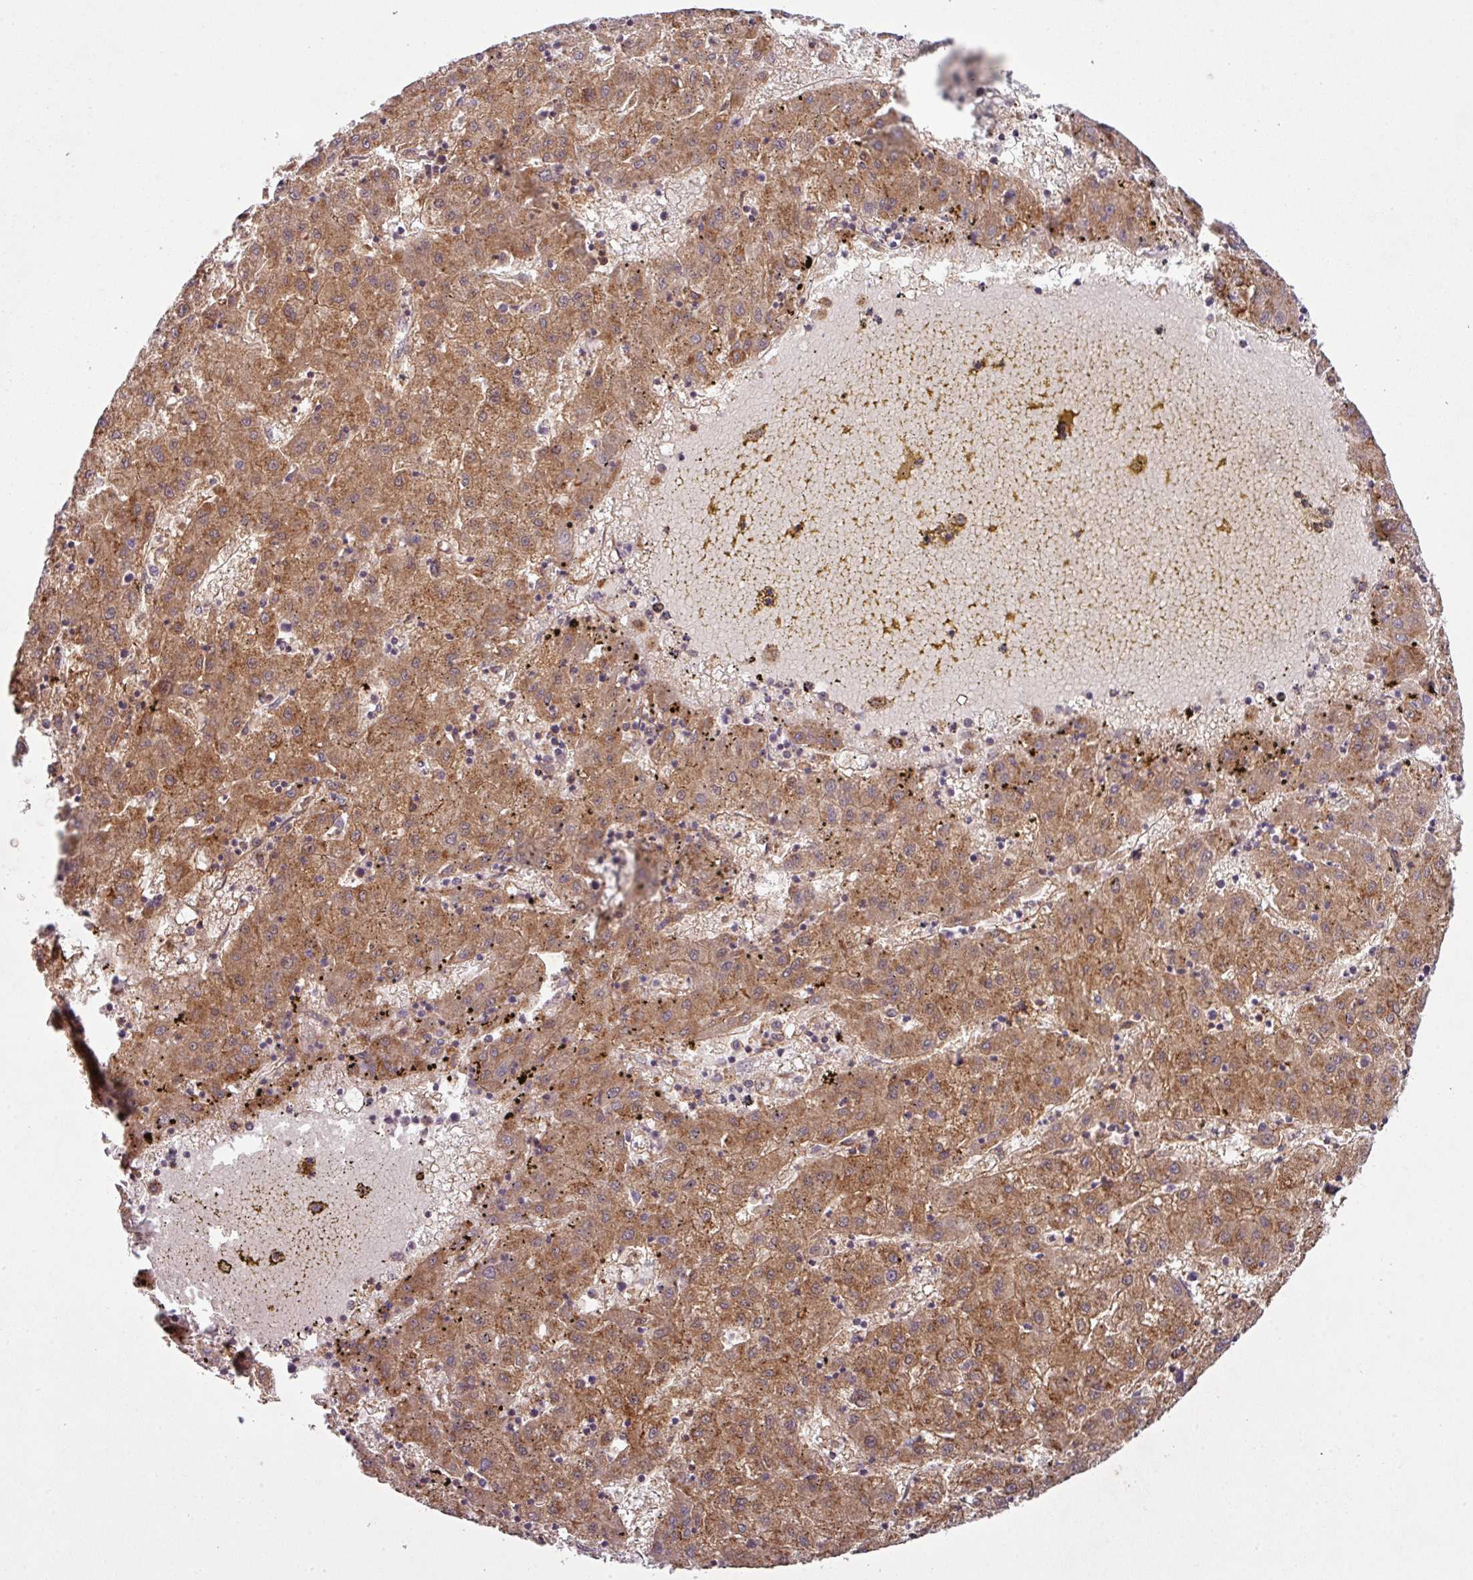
{"staining": {"intensity": "moderate", "quantity": ">75%", "location": "cytoplasmic/membranous"}, "tissue": "liver cancer", "cell_type": "Tumor cells", "image_type": "cancer", "snomed": [{"axis": "morphology", "description": "Carcinoma, Hepatocellular, NOS"}, {"axis": "topography", "description": "Liver"}], "caption": "Immunohistochemical staining of human liver cancer (hepatocellular carcinoma) shows medium levels of moderate cytoplasmic/membranous expression in approximately >75% of tumor cells. (Stains: DAB (3,3'-diaminobenzidine) in brown, nuclei in blue, Microscopy: brightfield microscopy at high magnification).", "gene": "ZC2HC1C", "patient": {"sex": "male", "age": 72}}